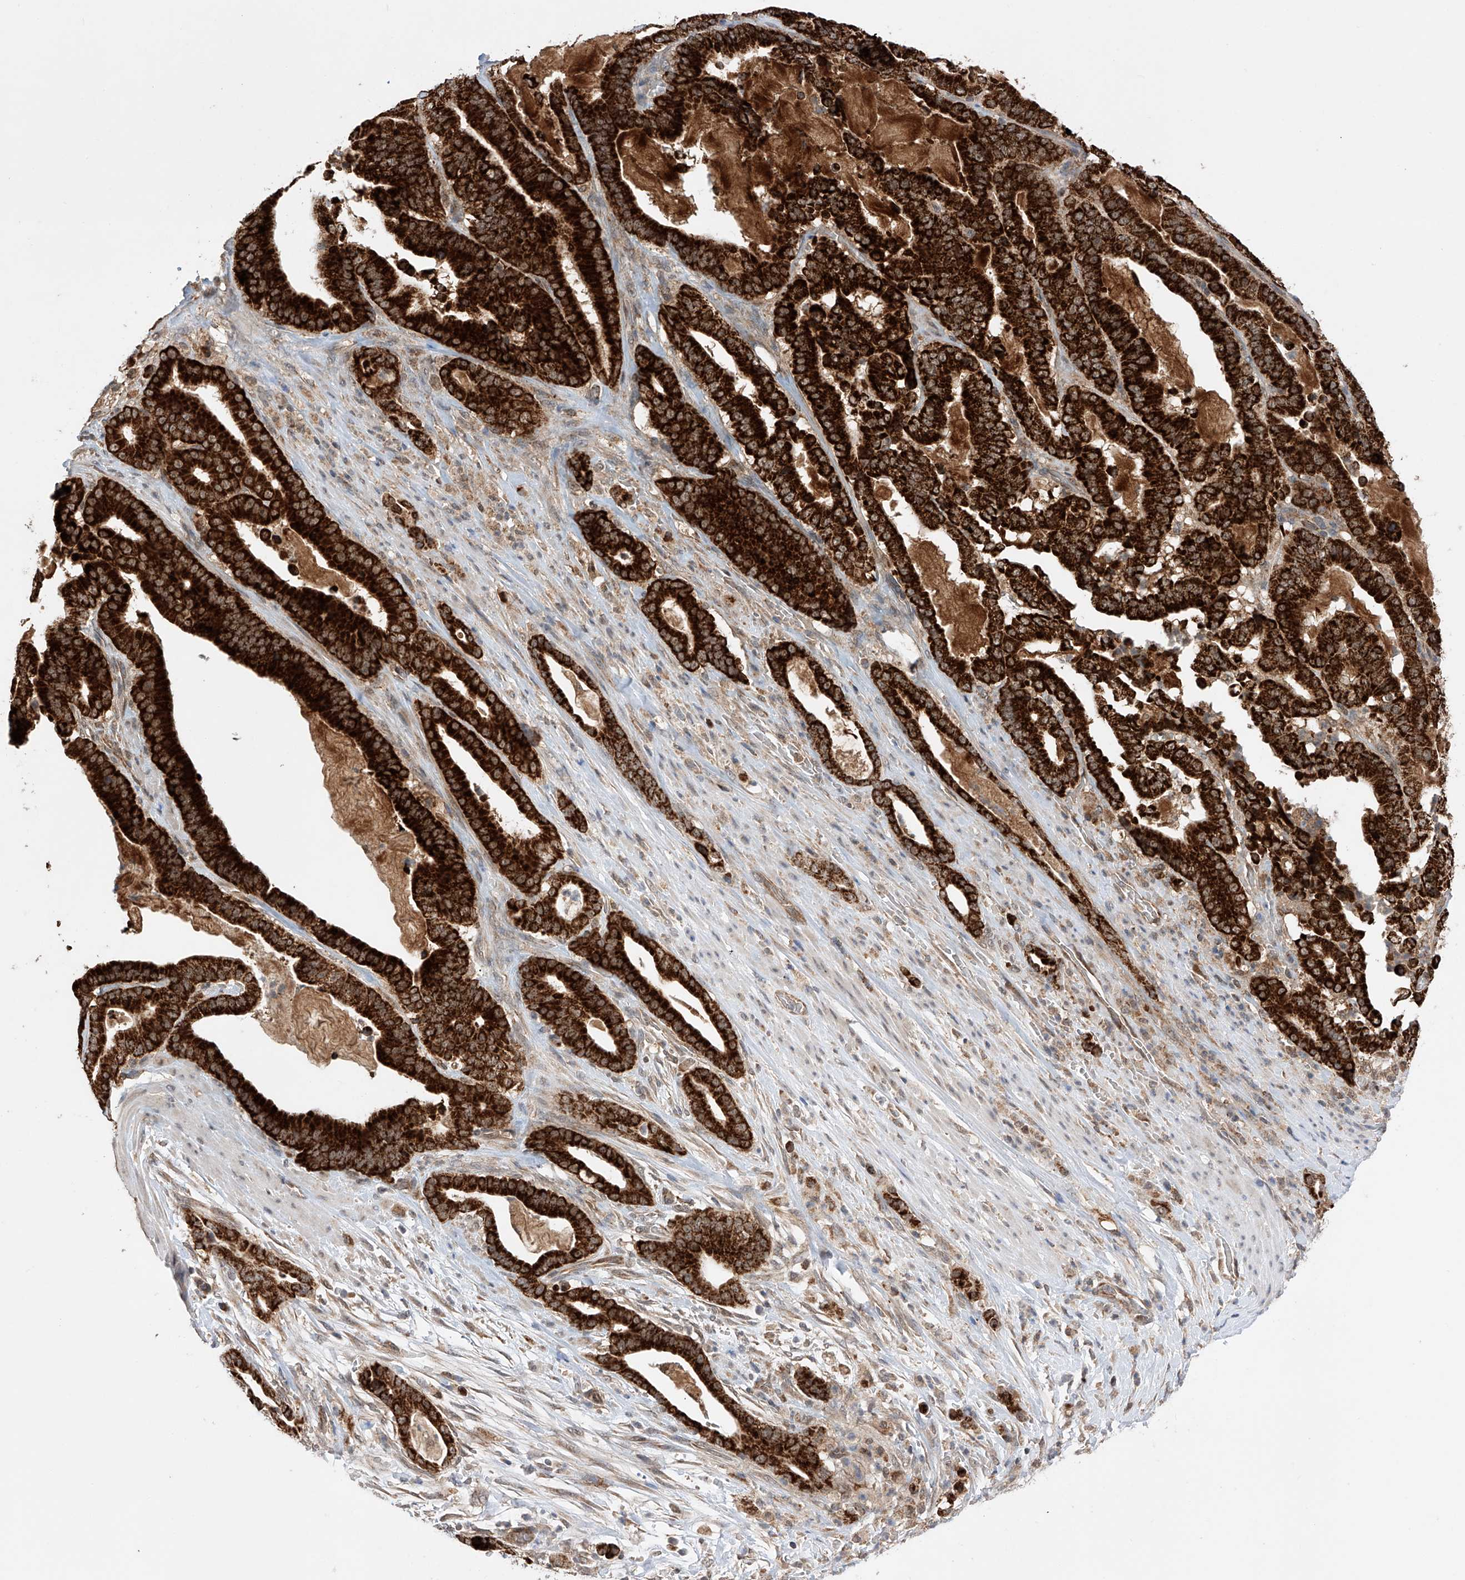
{"staining": {"intensity": "strong", "quantity": ">75%", "location": "cytoplasmic/membranous"}, "tissue": "pancreatic cancer", "cell_type": "Tumor cells", "image_type": "cancer", "snomed": [{"axis": "morphology", "description": "Adenocarcinoma, NOS"}, {"axis": "topography", "description": "Pancreas"}], "caption": "High-magnification brightfield microscopy of pancreatic cancer stained with DAB (brown) and counterstained with hematoxylin (blue). tumor cells exhibit strong cytoplasmic/membranous expression is appreciated in about>75% of cells. (Stains: DAB in brown, nuclei in blue, Microscopy: brightfield microscopy at high magnification).", "gene": "SDHAF4", "patient": {"sex": "male", "age": 63}}